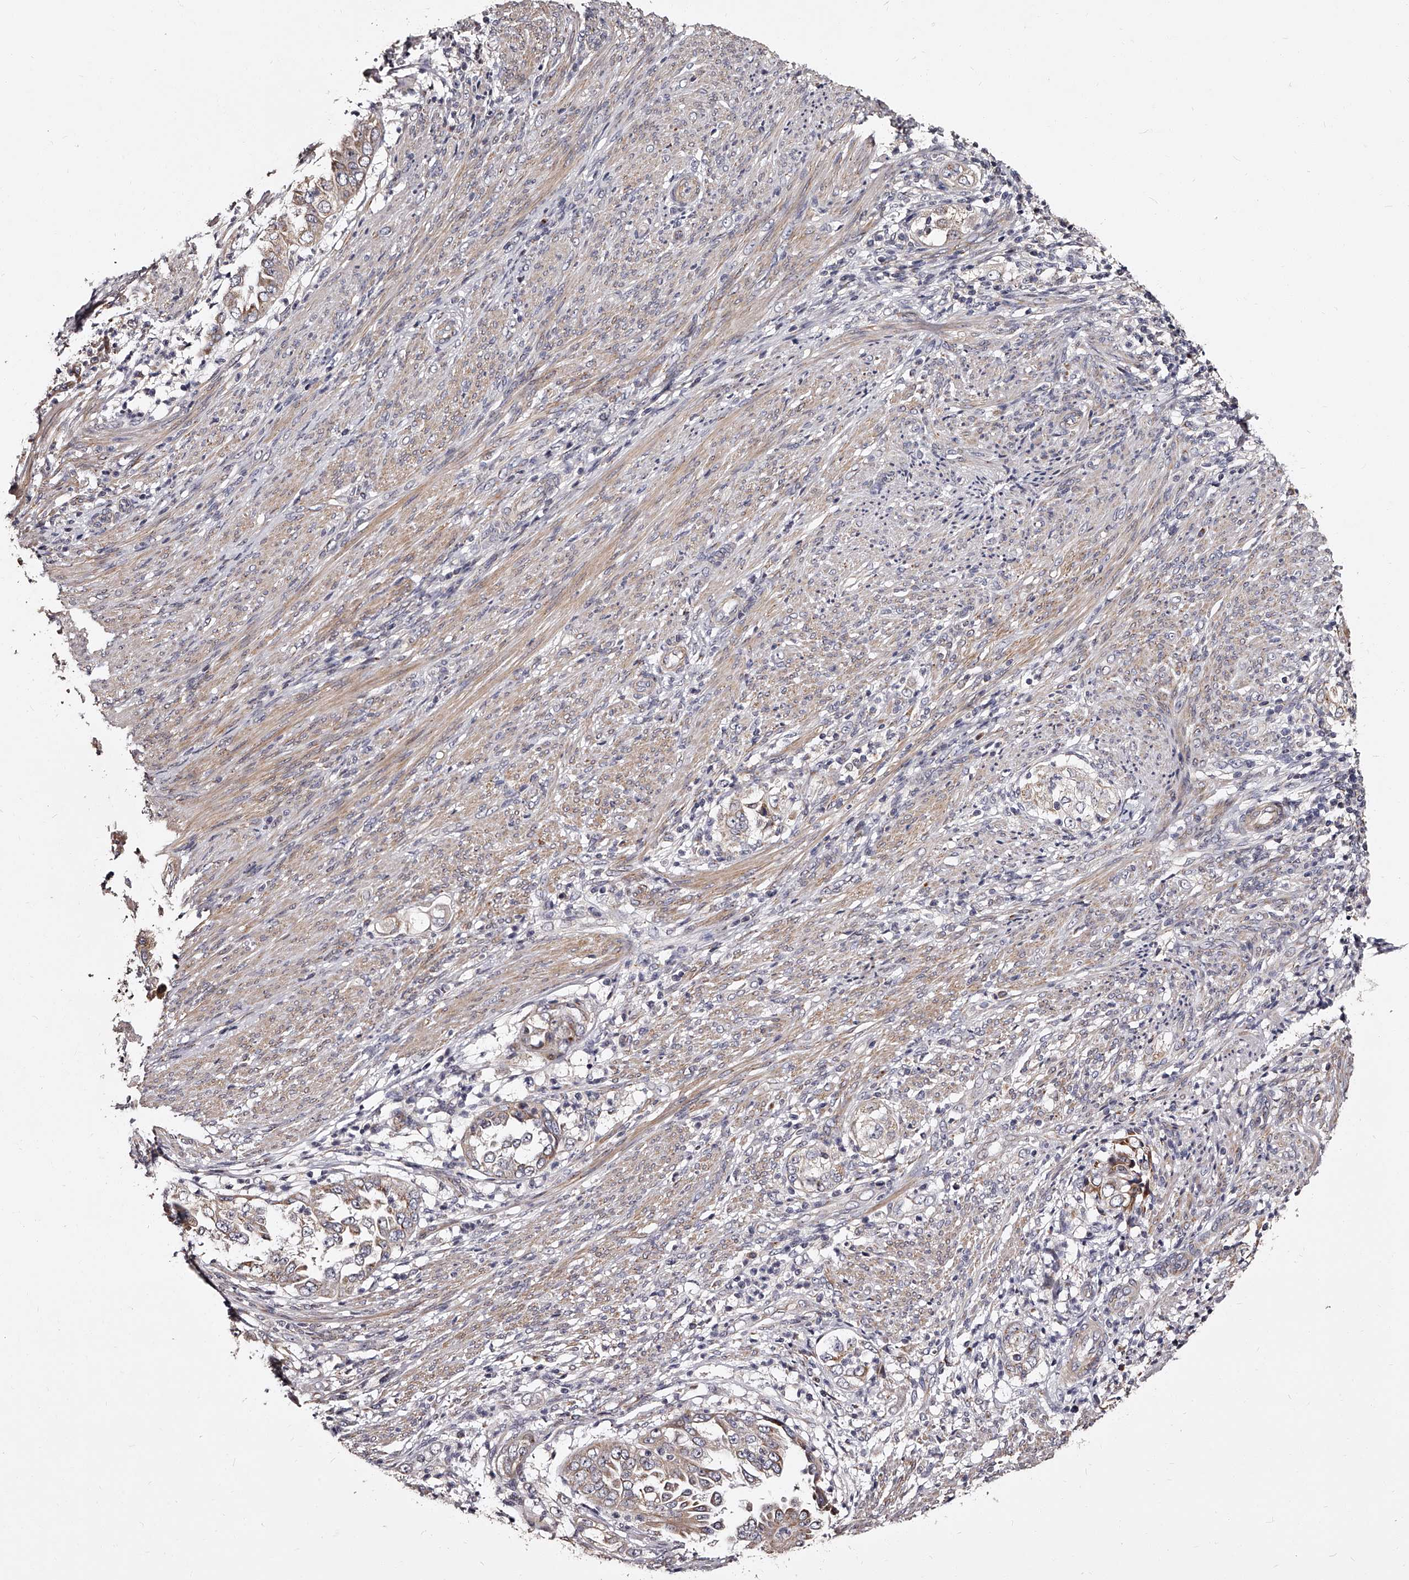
{"staining": {"intensity": "weak", "quantity": ">75%", "location": "cytoplasmic/membranous"}, "tissue": "endometrial cancer", "cell_type": "Tumor cells", "image_type": "cancer", "snomed": [{"axis": "morphology", "description": "Adenocarcinoma, NOS"}, {"axis": "topography", "description": "Endometrium"}], "caption": "Brown immunohistochemical staining in human endometrial cancer reveals weak cytoplasmic/membranous expression in approximately >75% of tumor cells. (IHC, brightfield microscopy, high magnification).", "gene": "RSC1A1", "patient": {"sex": "female", "age": 85}}